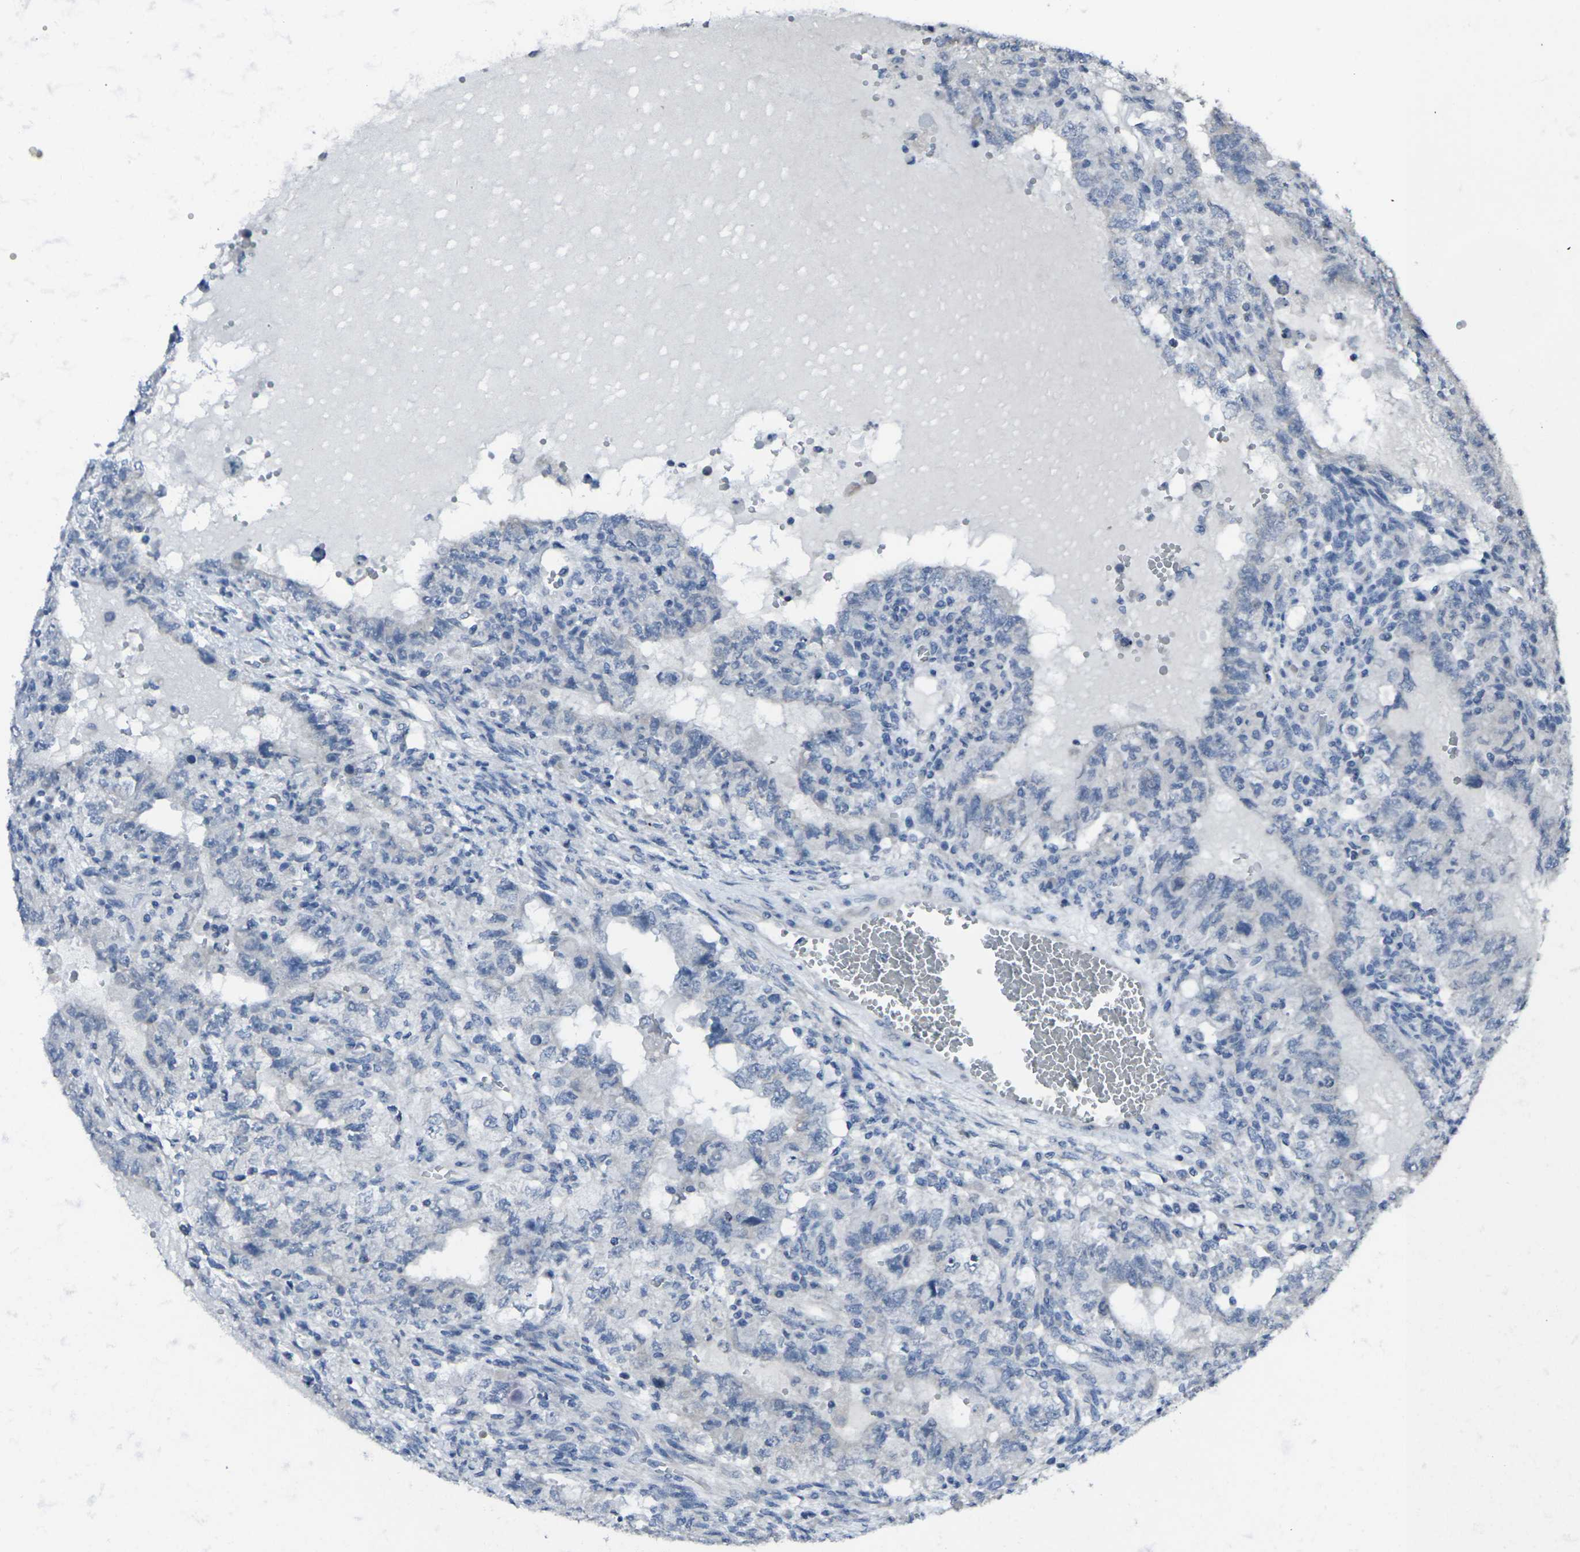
{"staining": {"intensity": "negative", "quantity": "none", "location": "none"}, "tissue": "testis cancer", "cell_type": "Tumor cells", "image_type": "cancer", "snomed": [{"axis": "morphology", "description": "Carcinoma, Embryonal, NOS"}, {"axis": "topography", "description": "Testis"}], "caption": "An immunohistochemistry micrograph of testis cancer is shown. There is no staining in tumor cells of testis cancer. (Stains: DAB (3,3'-diaminobenzidine) IHC with hematoxylin counter stain, Microscopy: brightfield microscopy at high magnification).", "gene": "CCR10", "patient": {"sex": "male", "age": 26}}